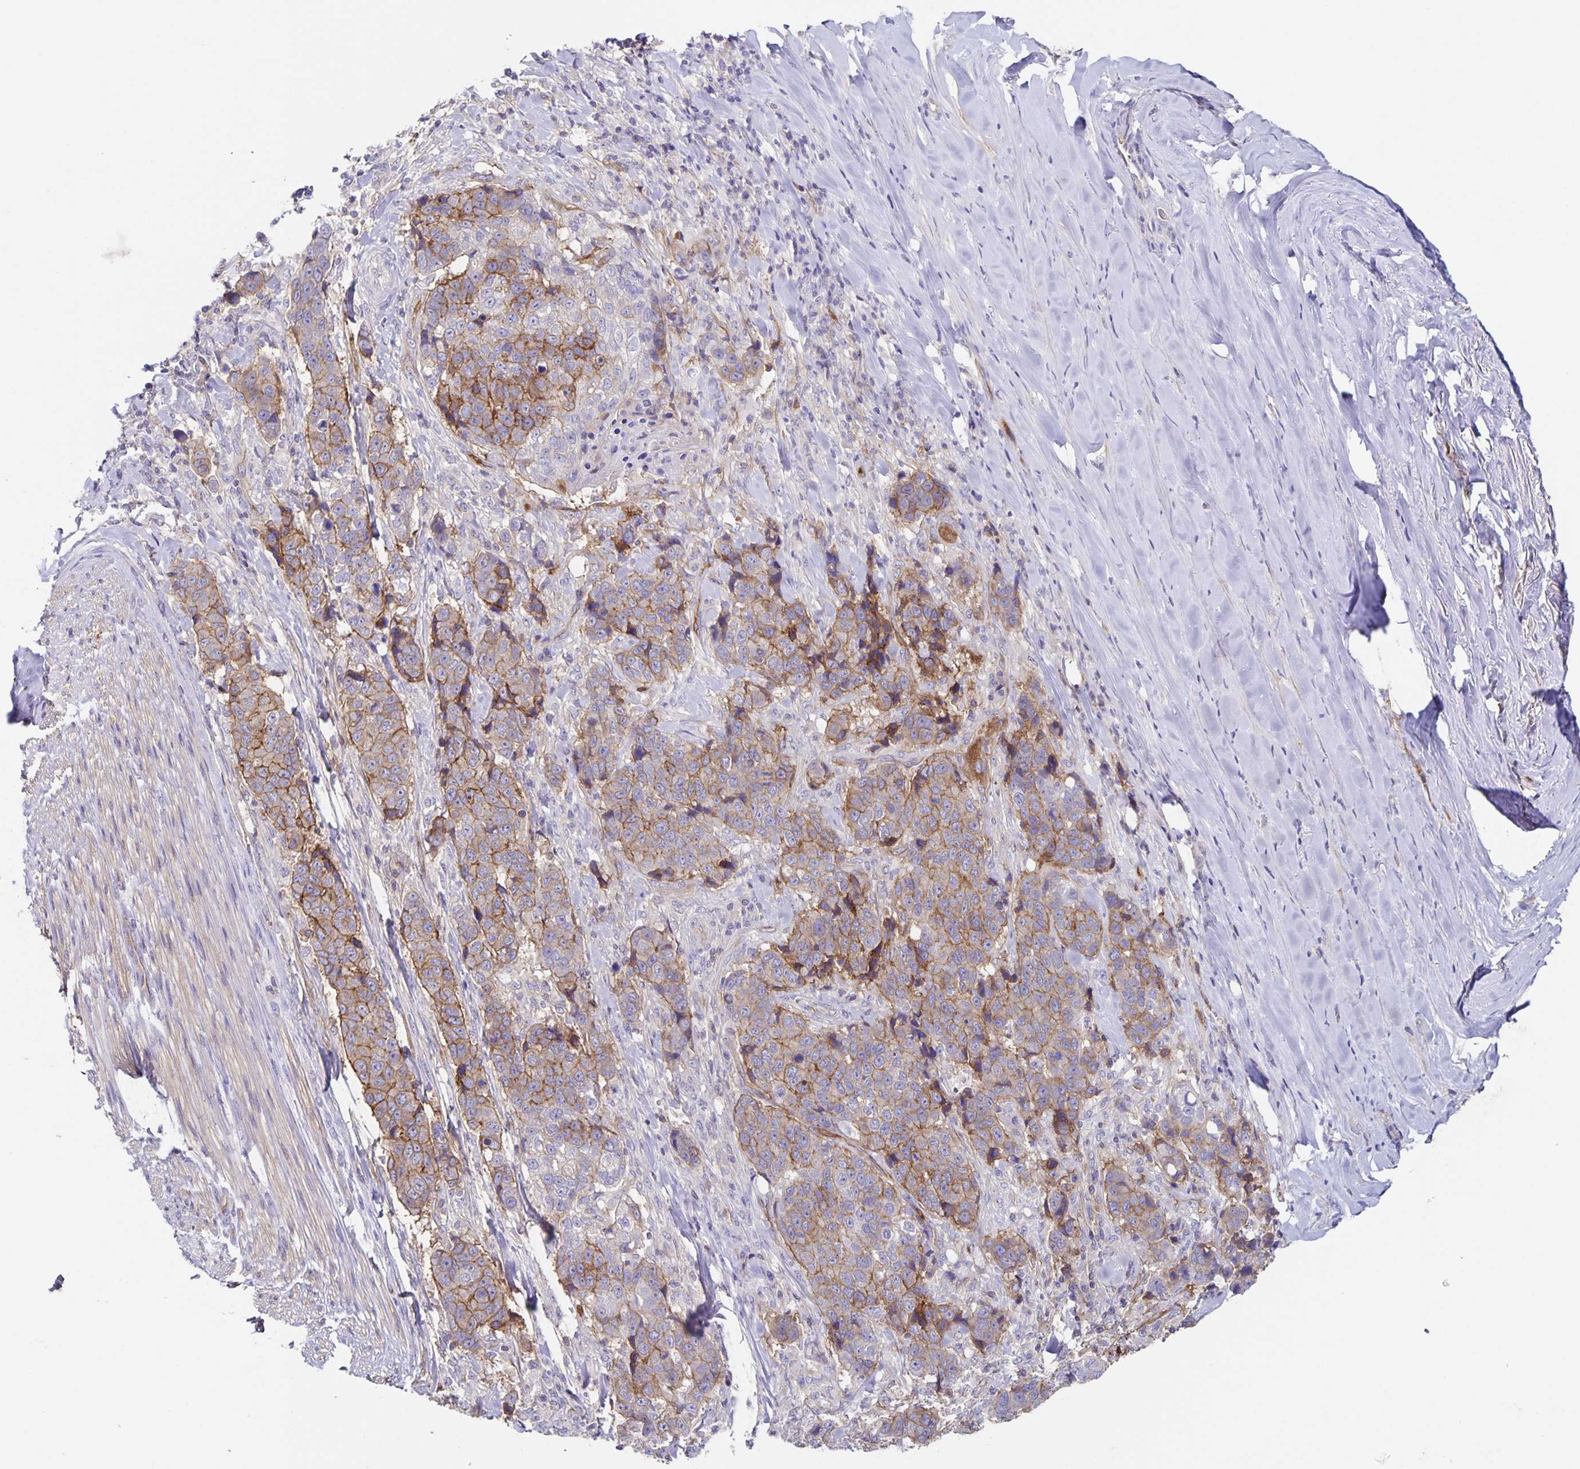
{"staining": {"intensity": "moderate", "quantity": "<25%", "location": "cytoplasmic/membranous"}, "tissue": "lung cancer", "cell_type": "Tumor cells", "image_type": "cancer", "snomed": [{"axis": "morphology", "description": "Squamous cell carcinoma, NOS"}, {"axis": "topography", "description": "Lymph node"}, {"axis": "topography", "description": "Lung"}], "caption": "The image demonstrates staining of lung cancer, revealing moderate cytoplasmic/membranous protein expression (brown color) within tumor cells.", "gene": "ITGA2", "patient": {"sex": "male", "age": 61}}